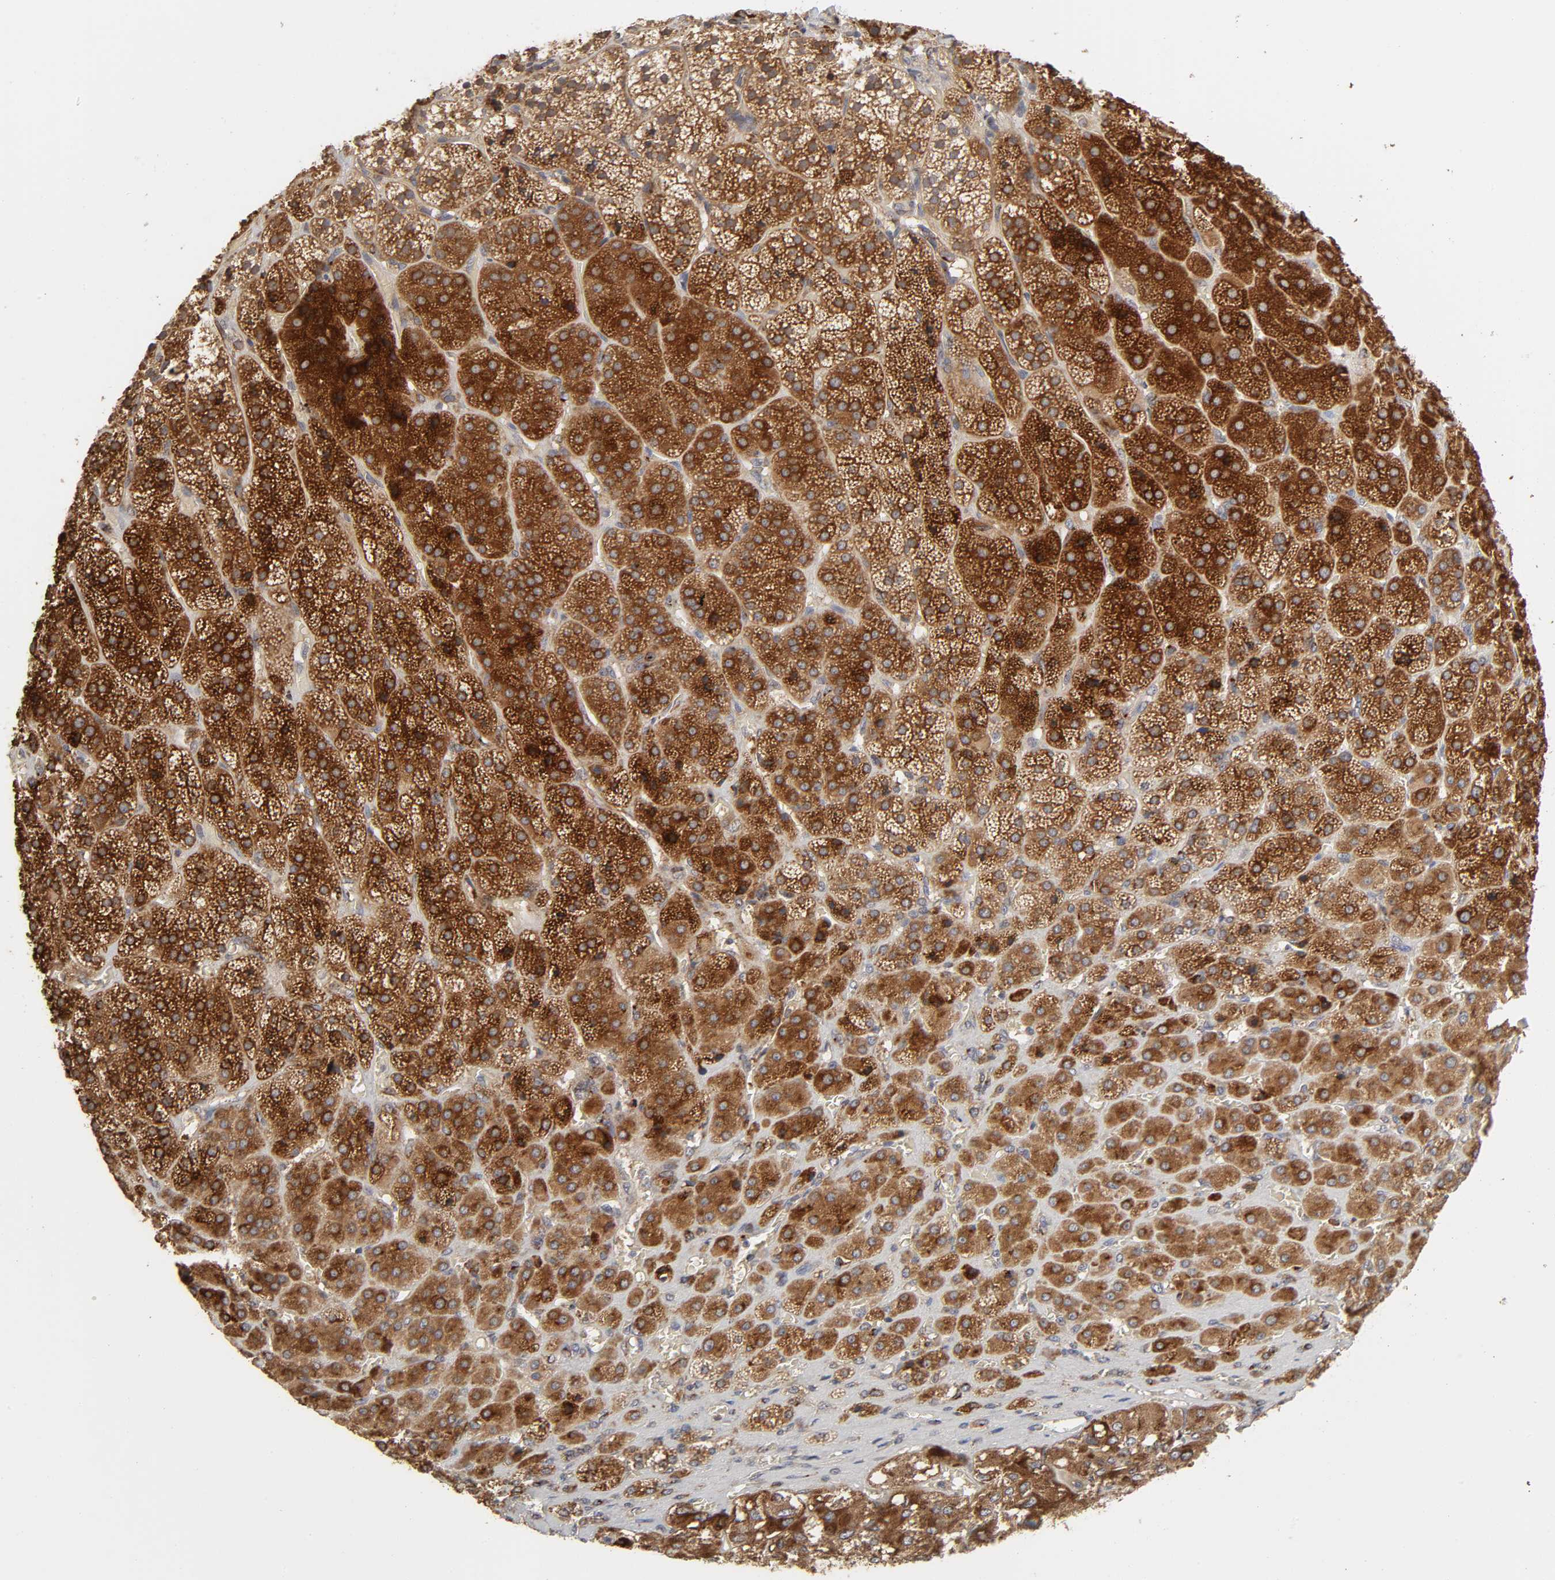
{"staining": {"intensity": "strong", "quantity": ">75%", "location": "cytoplasmic/membranous"}, "tissue": "adrenal gland", "cell_type": "Glandular cells", "image_type": "normal", "snomed": [{"axis": "morphology", "description": "Normal tissue, NOS"}, {"axis": "topography", "description": "Adrenal gland"}], "caption": "Immunohistochemical staining of normal adrenal gland reveals strong cytoplasmic/membranous protein positivity in approximately >75% of glandular cells.", "gene": "GNPTG", "patient": {"sex": "female", "age": 71}}